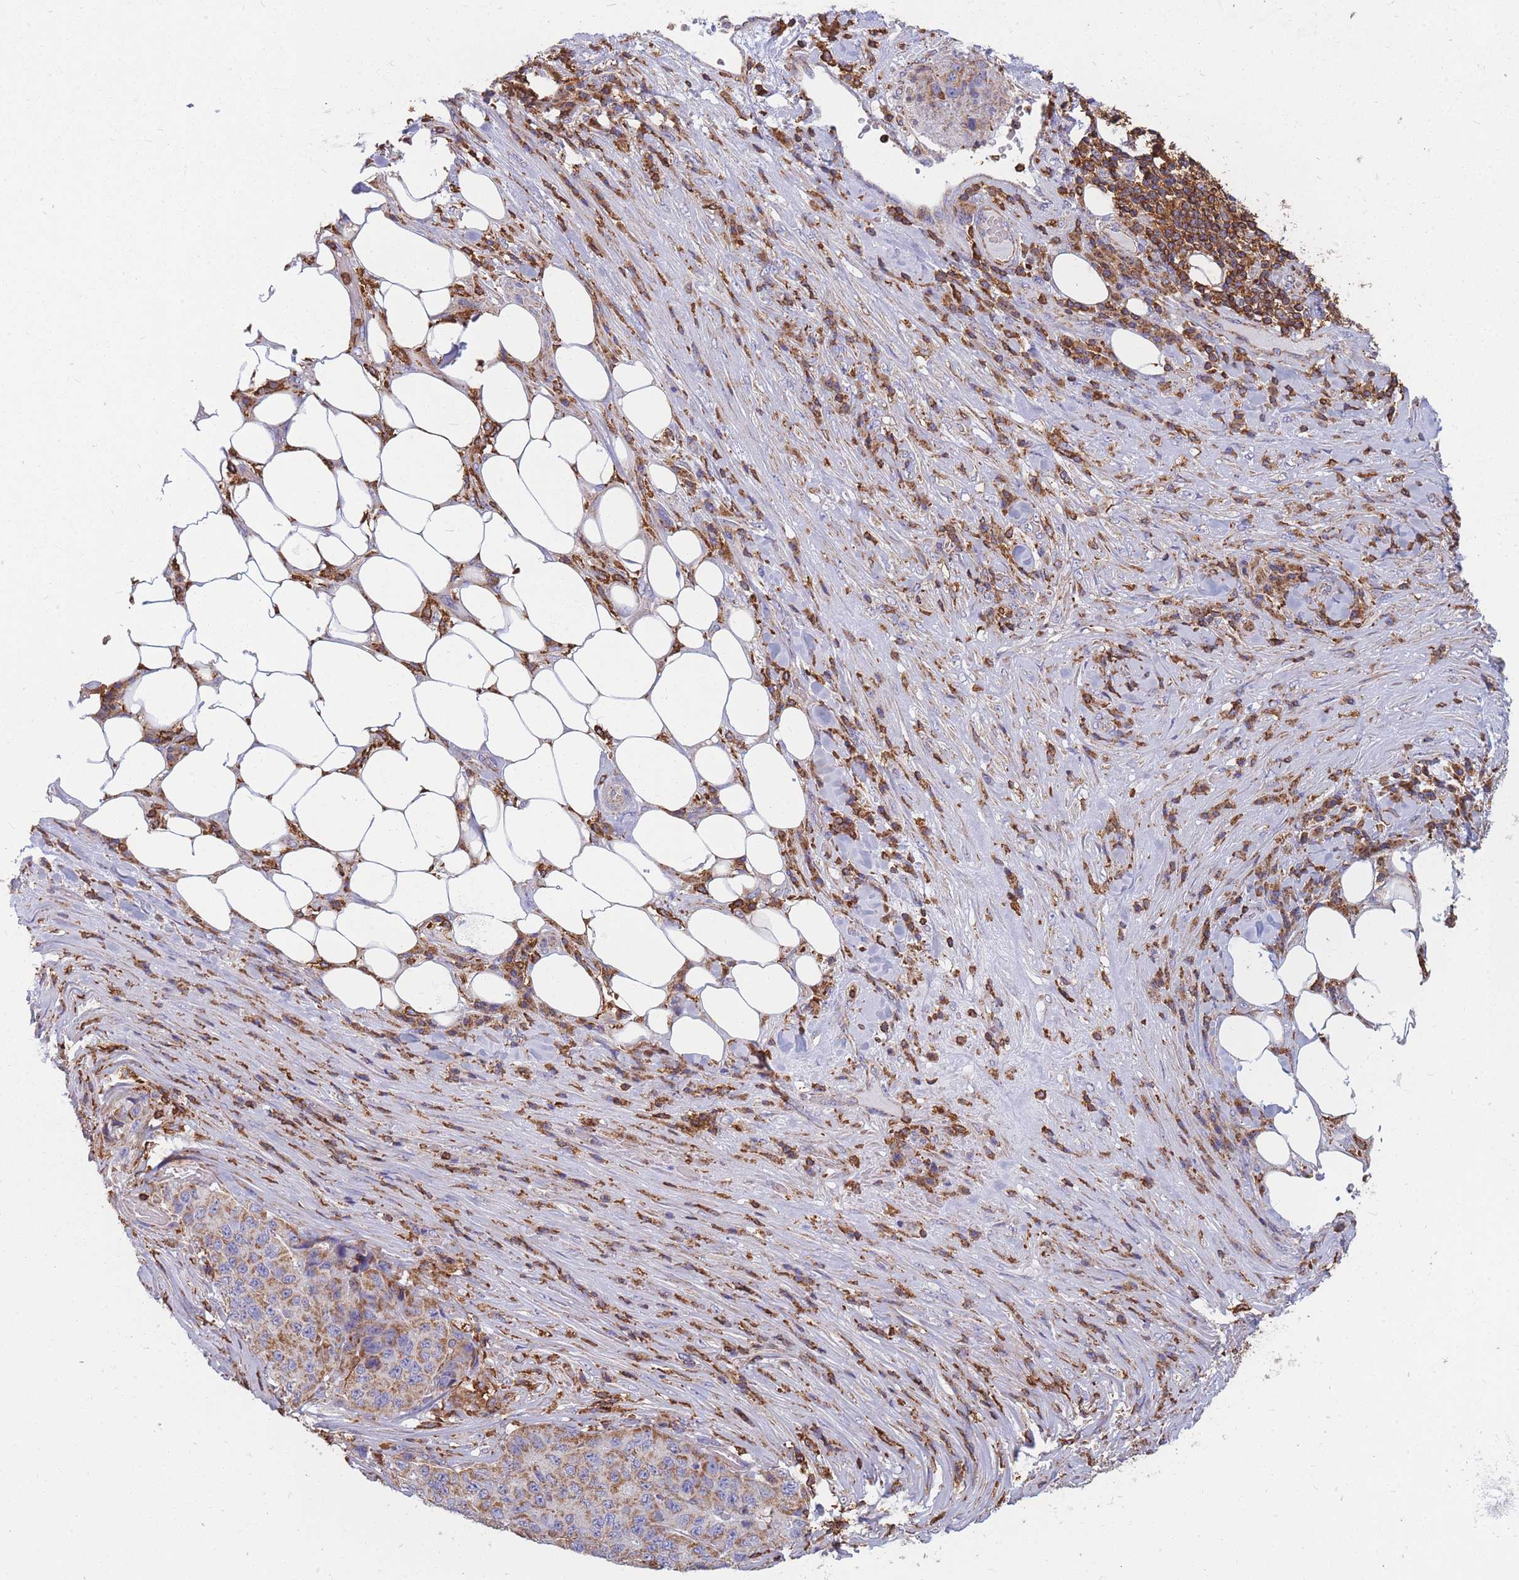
{"staining": {"intensity": "moderate", "quantity": ">75%", "location": "cytoplasmic/membranous"}, "tissue": "stomach cancer", "cell_type": "Tumor cells", "image_type": "cancer", "snomed": [{"axis": "morphology", "description": "Adenocarcinoma, NOS"}, {"axis": "topography", "description": "Stomach"}], "caption": "A high-resolution image shows immunohistochemistry (IHC) staining of stomach cancer (adenocarcinoma), which displays moderate cytoplasmic/membranous expression in about >75% of tumor cells. Immunohistochemistry (ihc) stains the protein in brown and the nuclei are stained blue.", "gene": "MRPL54", "patient": {"sex": "male", "age": 71}}